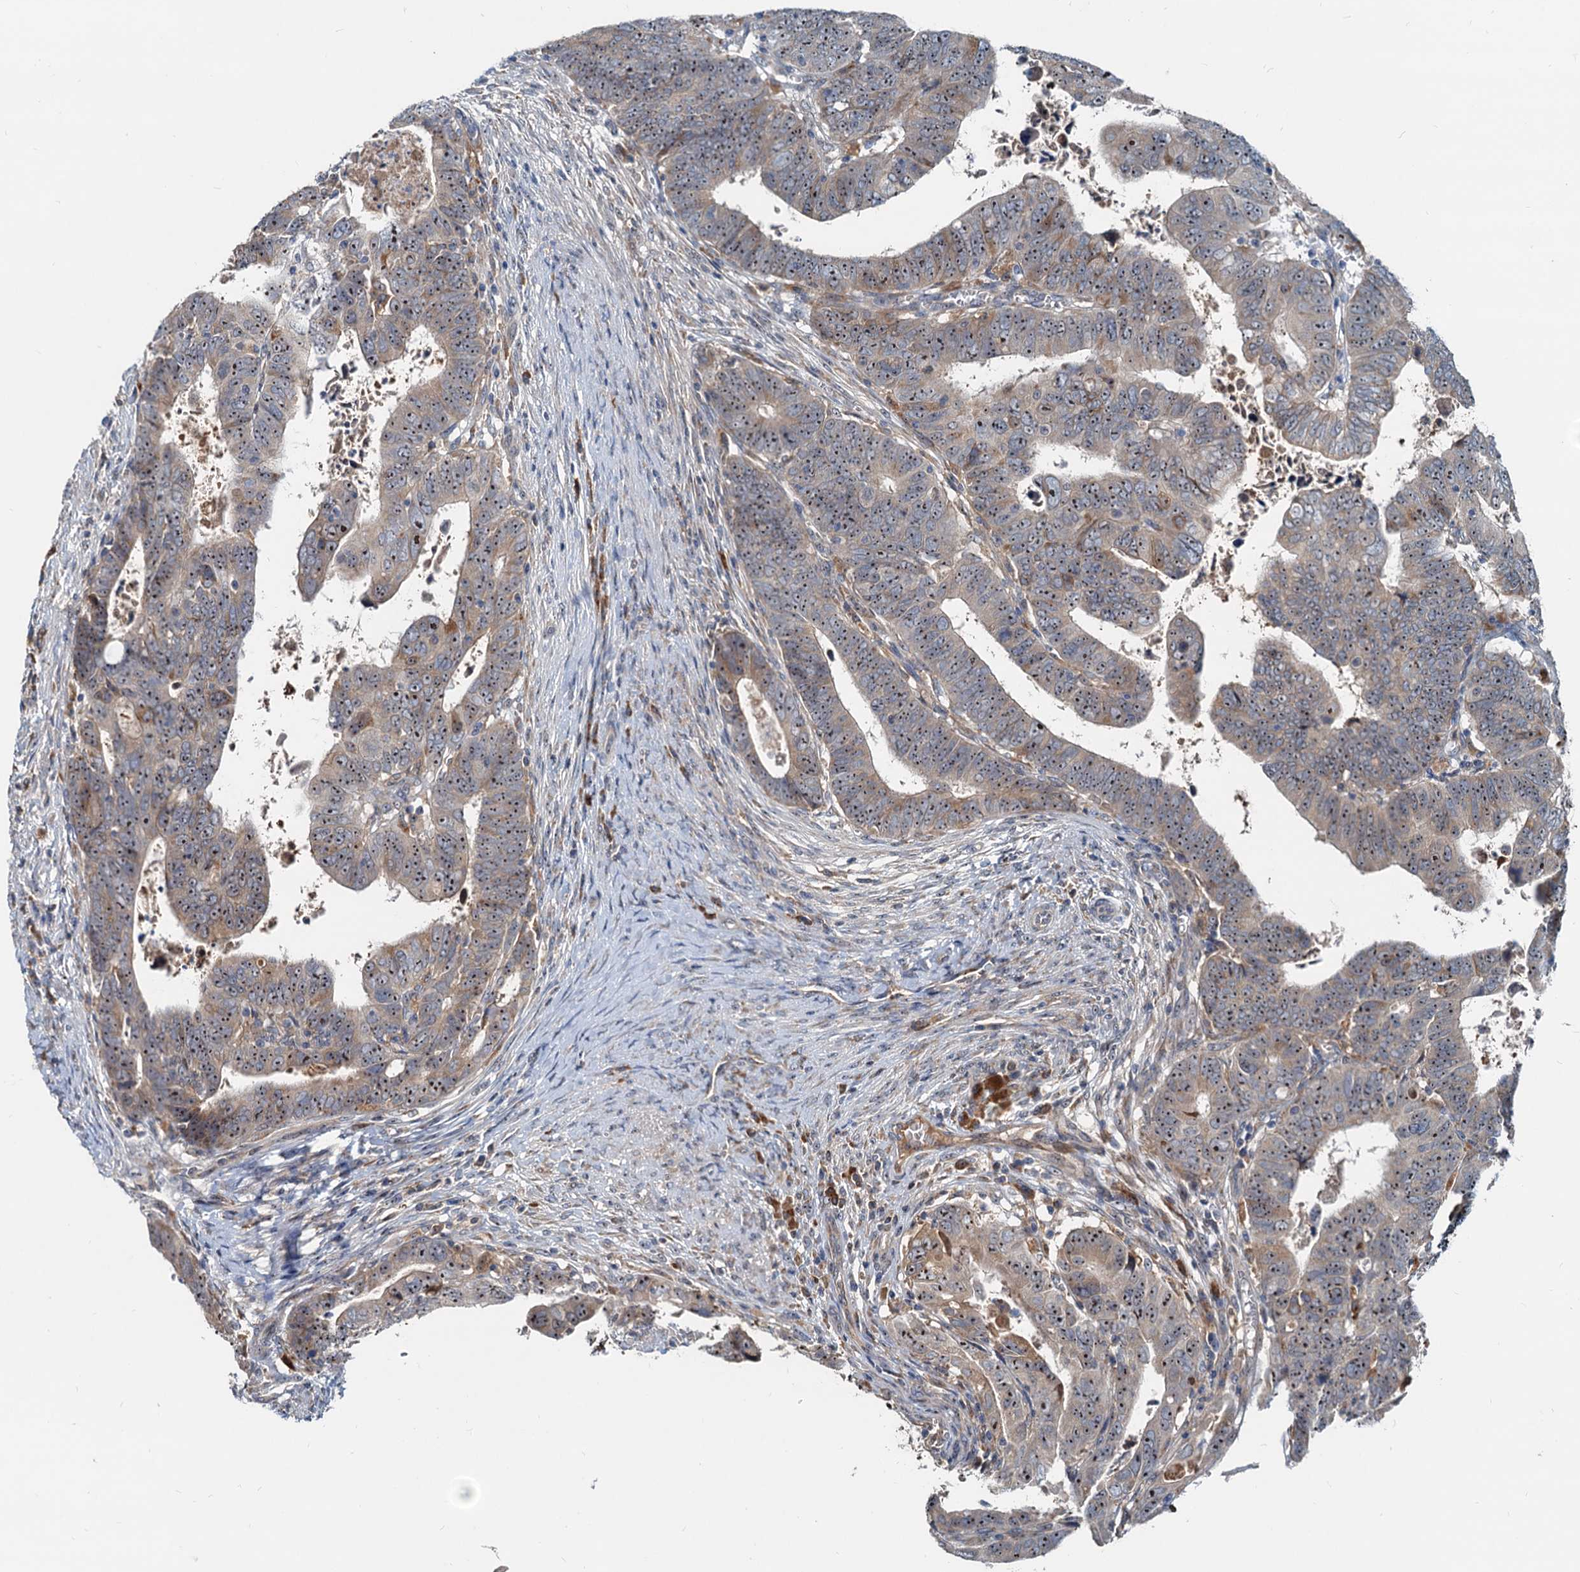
{"staining": {"intensity": "moderate", "quantity": ">75%", "location": "cytoplasmic/membranous,nuclear"}, "tissue": "colorectal cancer", "cell_type": "Tumor cells", "image_type": "cancer", "snomed": [{"axis": "morphology", "description": "Normal tissue, NOS"}, {"axis": "morphology", "description": "Adenocarcinoma, NOS"}, {"axis": "topography", "description": "Rectum"}], "caption": "Immunohistochemistry of colorectal cancer displays medium levels of moderate cytoplasmic/membranous and nuclear positivity in approximately >75% of tumor cells. Ihc stains the protein of interest in brown and the nuclei are stained blue.", "gene": "RGS7BP", "patient": {"sex": "female", "age": 65}}